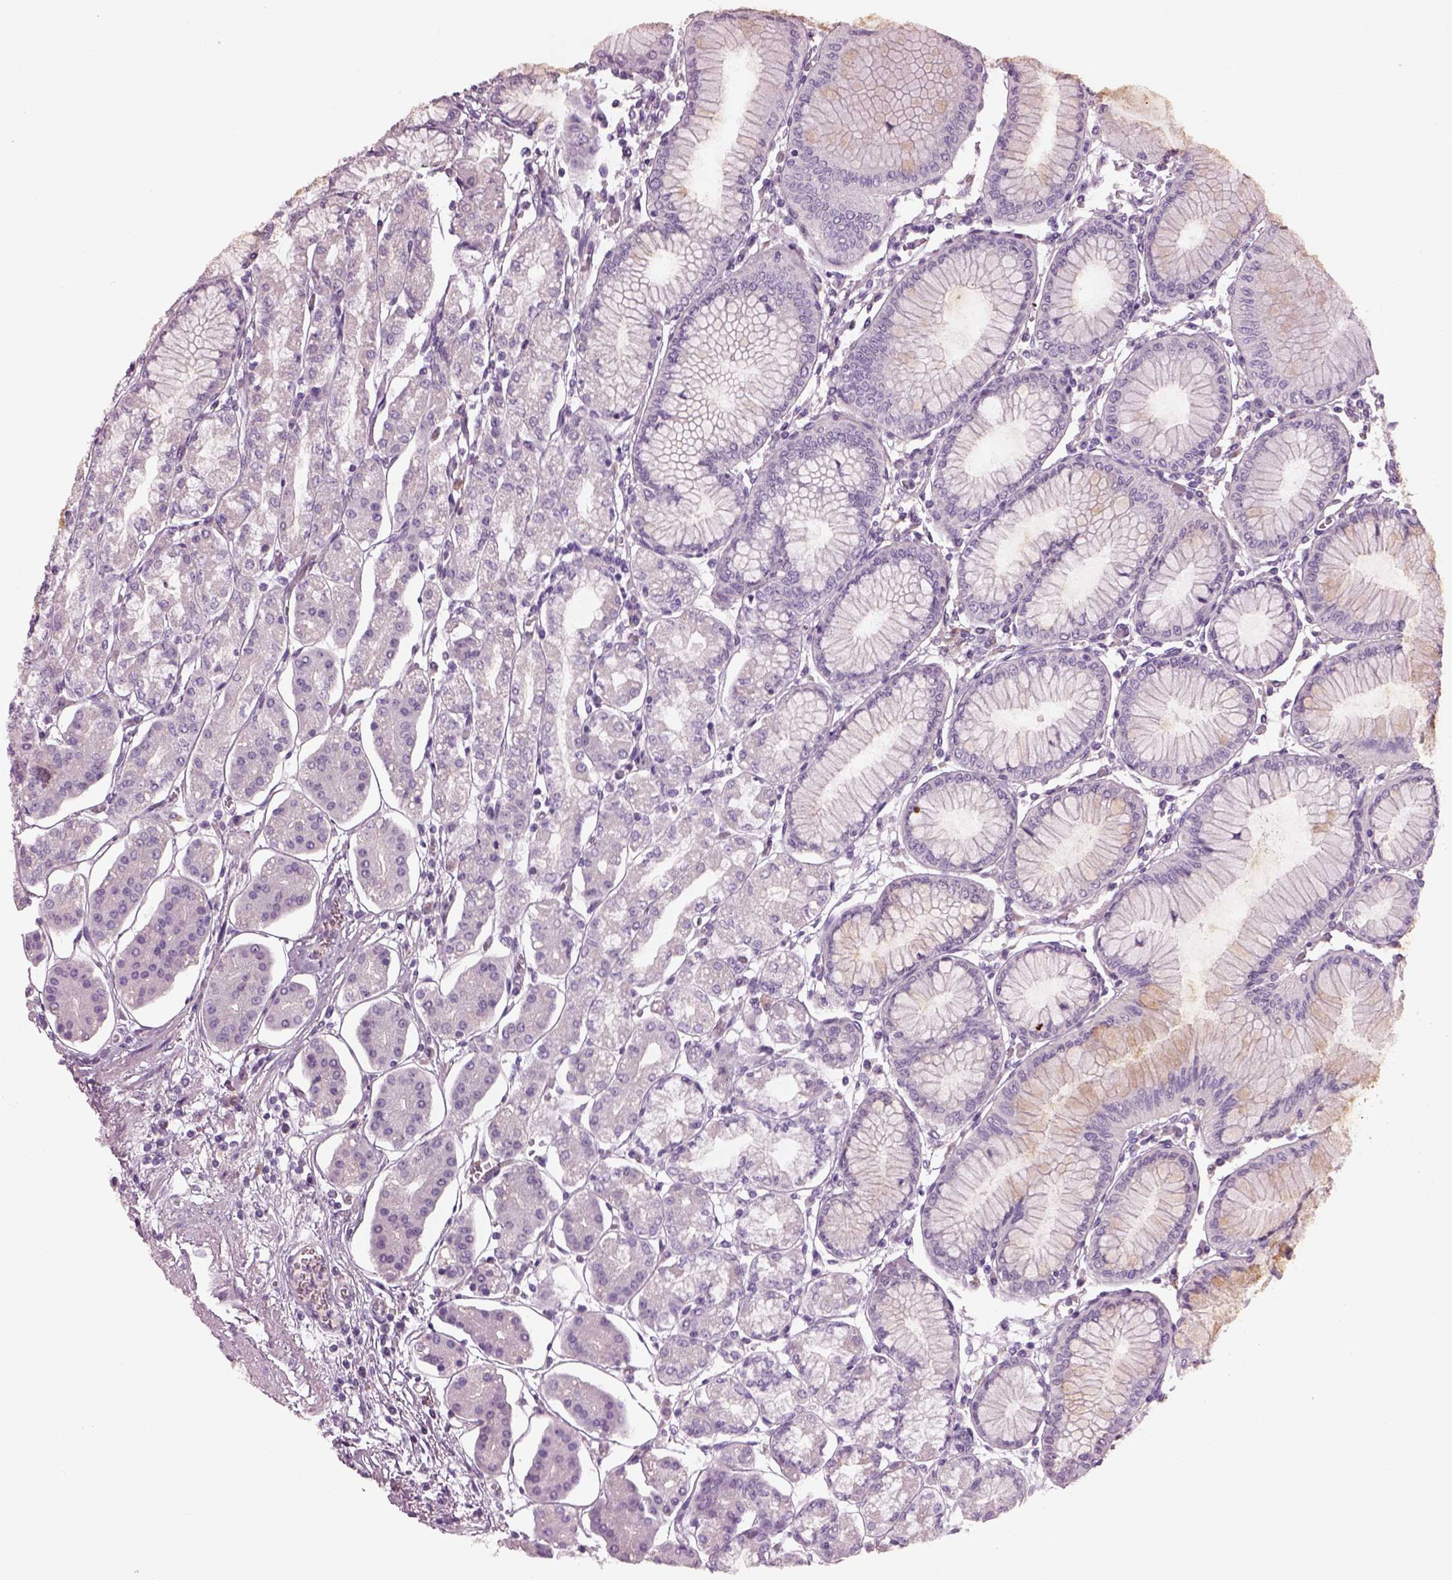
{"staining": {"intensity": "weak", "quantity": "<25%", "location": "cytoplasmic/membranous"}, "tissue": "stomach", "cell_type": "Glandular cells", "image_type": "normal", "snomed": [{"axis": "morphology", "description": "Normal tissue, NOS"}, {"axis": "topography", "description": "Skeletal muscle"}, {"axis": "topography", "description": "Stomach"}], "caption": "Histopathology image shows no significant protein staining in glandular cells of normal stomach.", "gene": "CYLC1", "patient": {"sex": "female", "age": 57}}